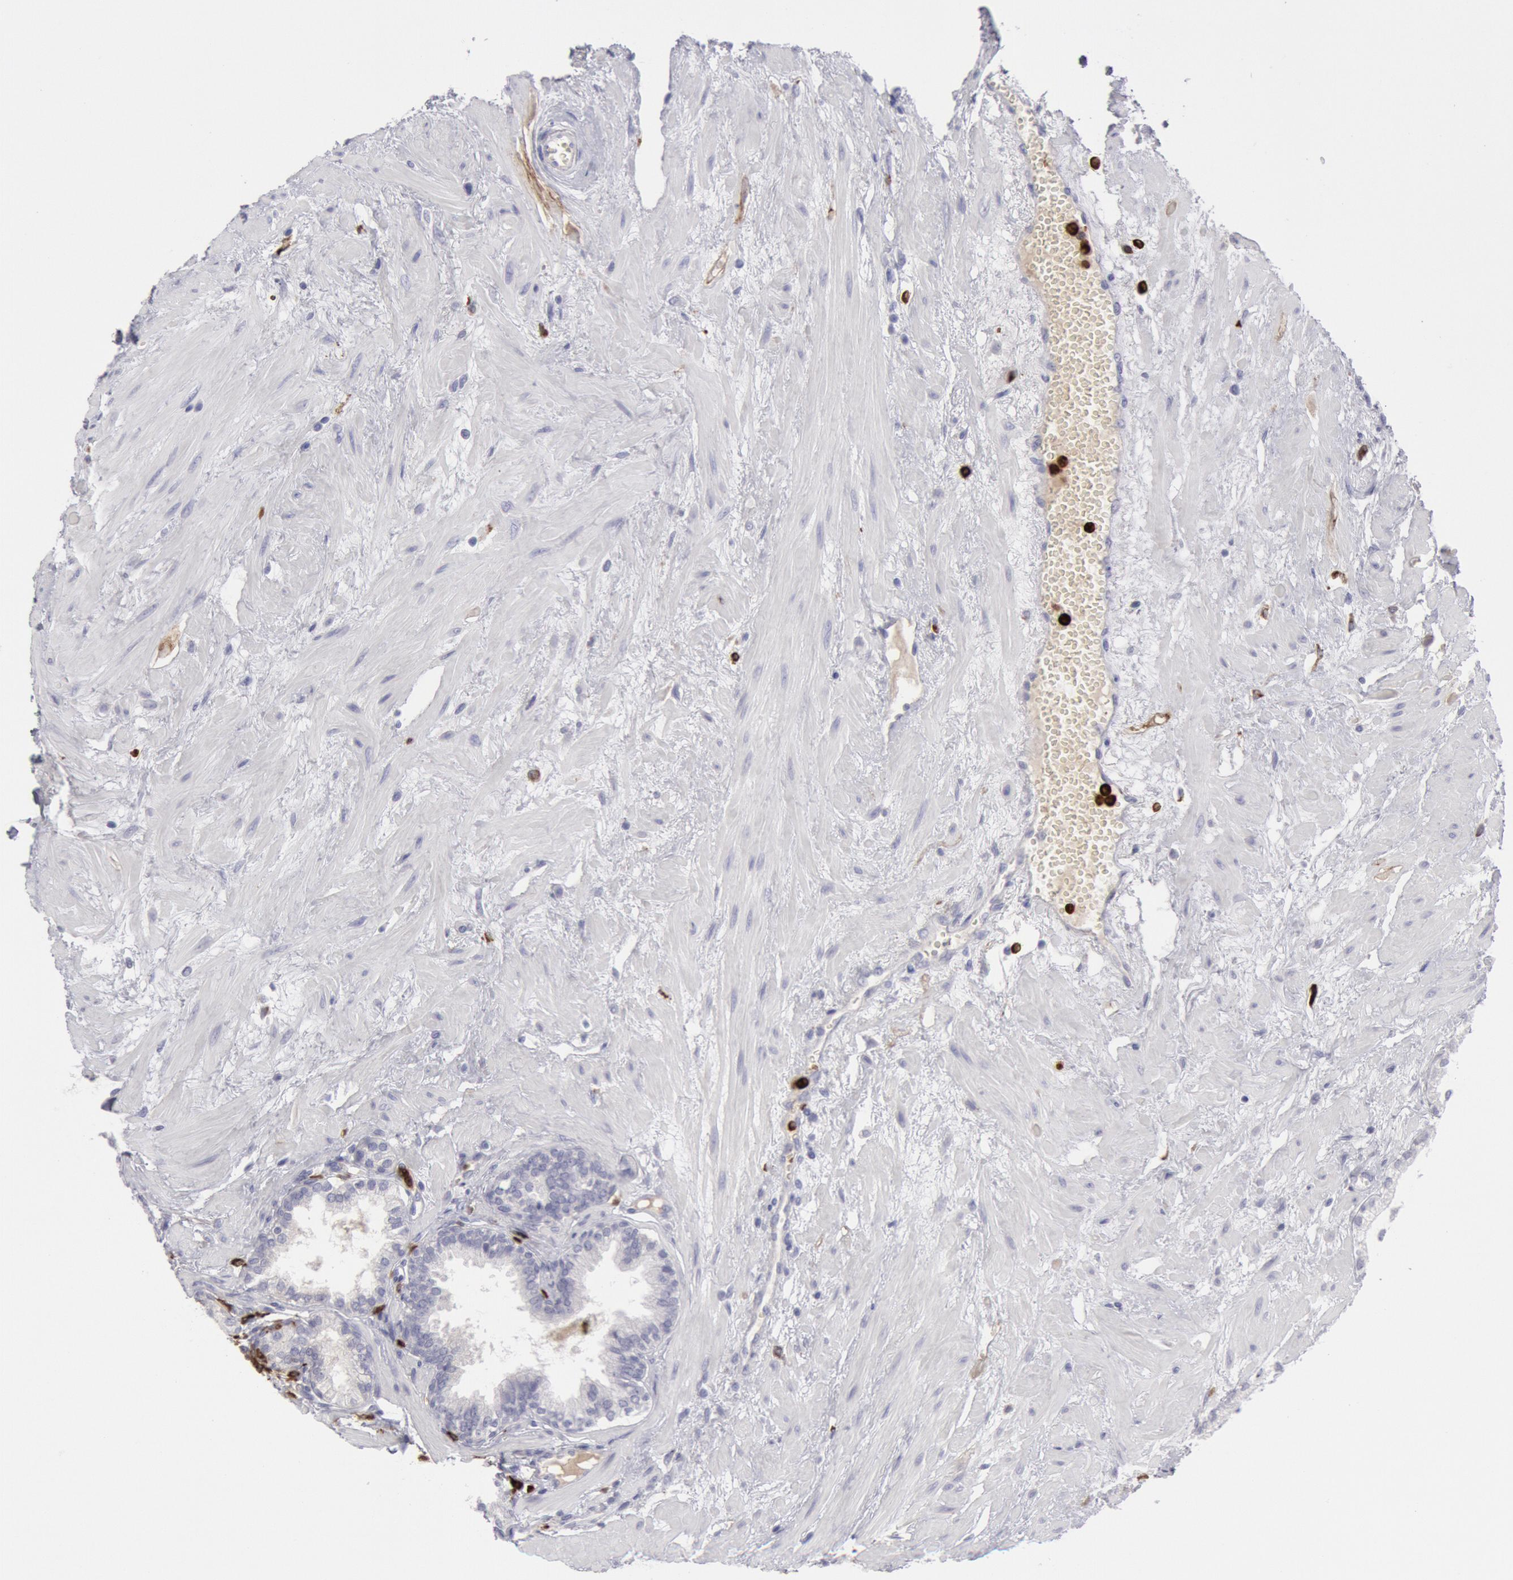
{"staining": {"intensity": "negative", "quantity": "none", "location": "none"}, "tissue": "prostate", "cell_type": "Glandular cells", "image_type": "normal", "snomed": [{"axis": "morphology", "description": "Normal tissue, NOS"}, {"axis": "topography", "description": "Prostate"}], "caption": "High power microscopy micrograph of an IHC histopathology image of benign prostate, revealing no significant expression in glandular cells.", "gene": "FCN1", "patient": {"sex": "male", "age": 64}}